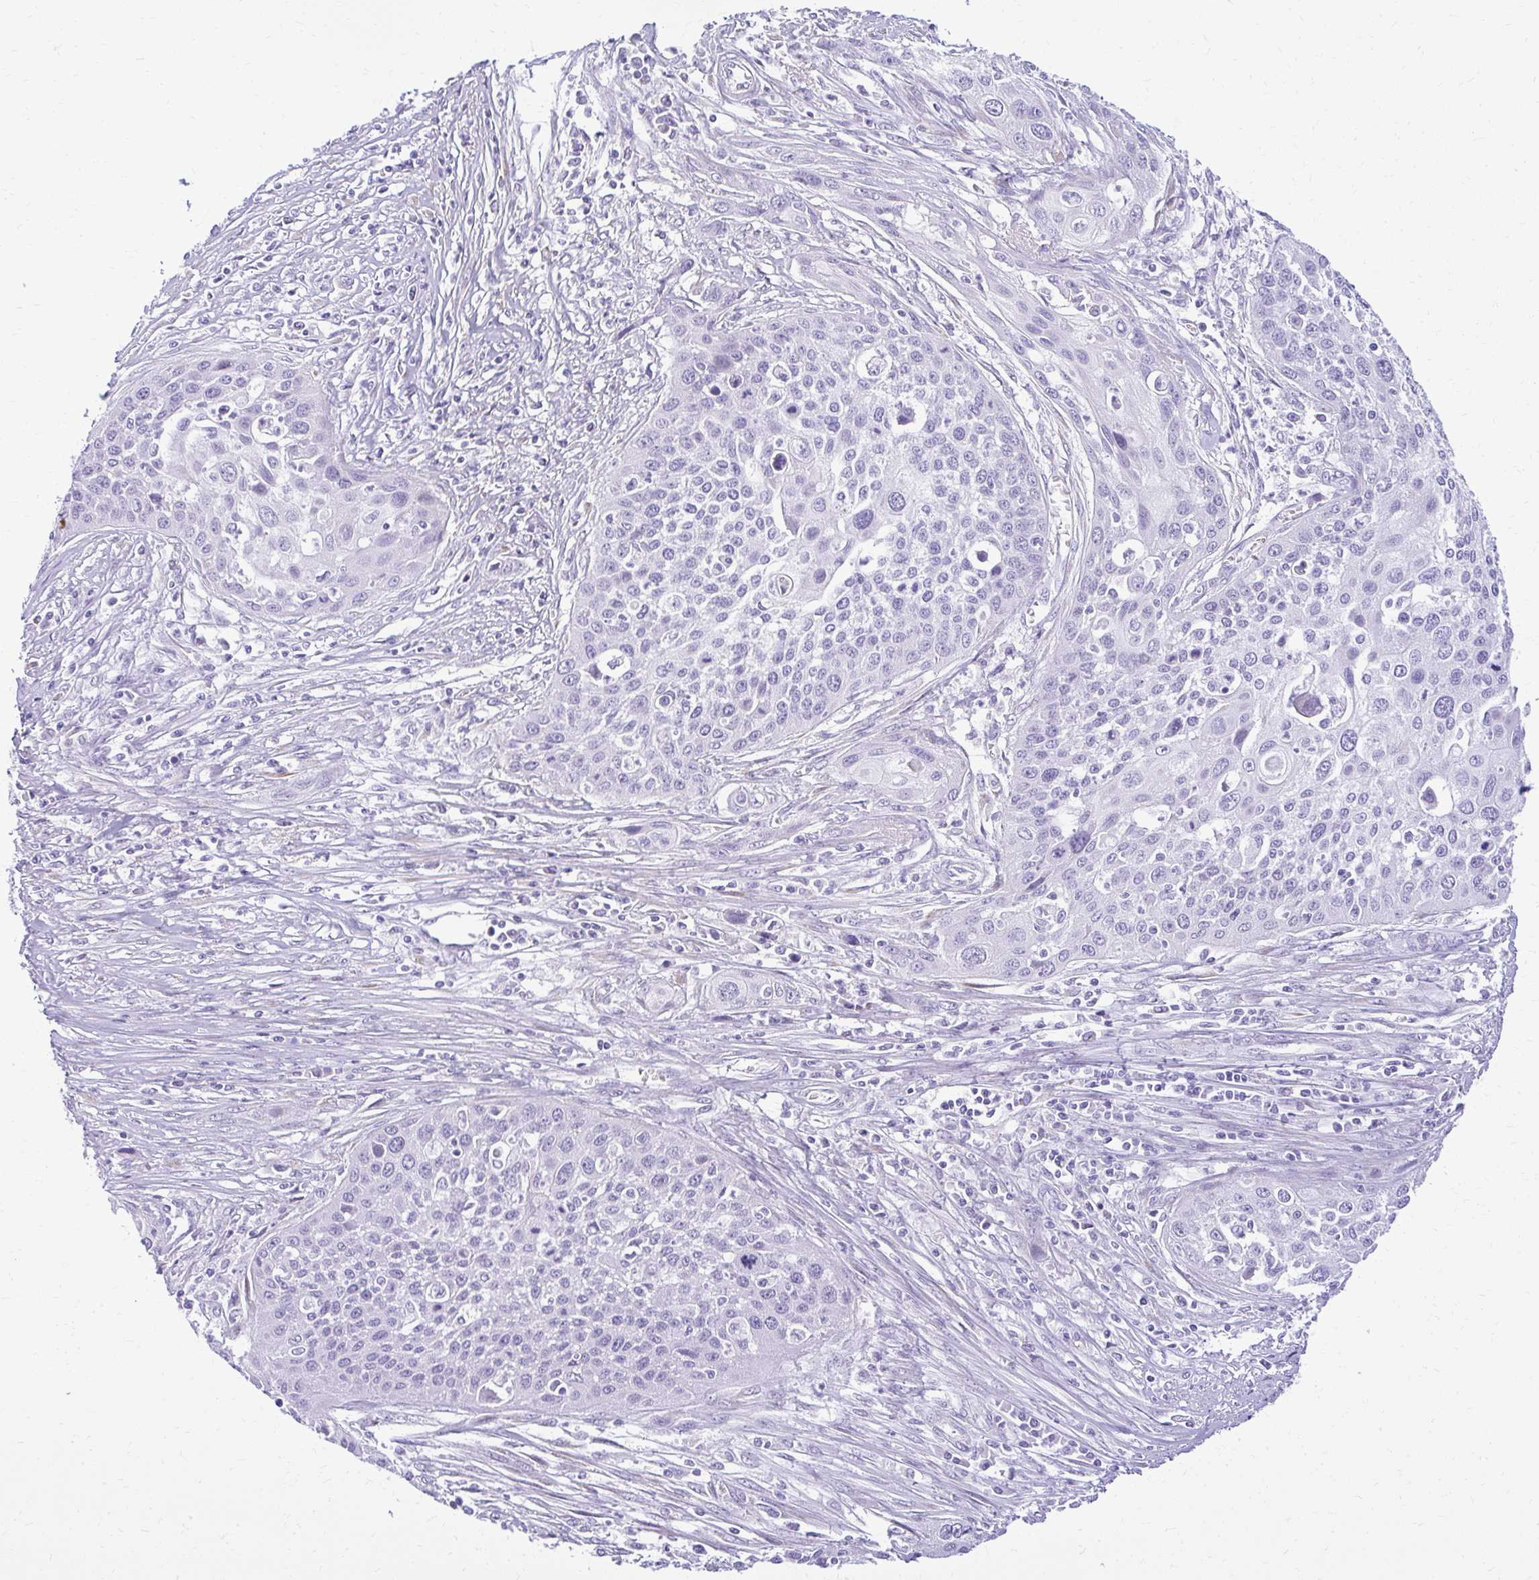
{"staining": {"intensity": "negative", "quantity": "none", "location": "none"}, "tissue": "cervical cancer", "cell_type": "Tumor cells", "image_type": "cancer", "snomed": [{"axis": "morphology", "description": "Squamous cell carcinoma, NOS"}, {"axis": "topography", "description": "Cervix"}], "caption": "Image shows no significant protein positivity in tumor cells of cervical squamous cell carcinoma.", "gene": "PRAP1", "patient": {"sex": "female", "age": 34}}